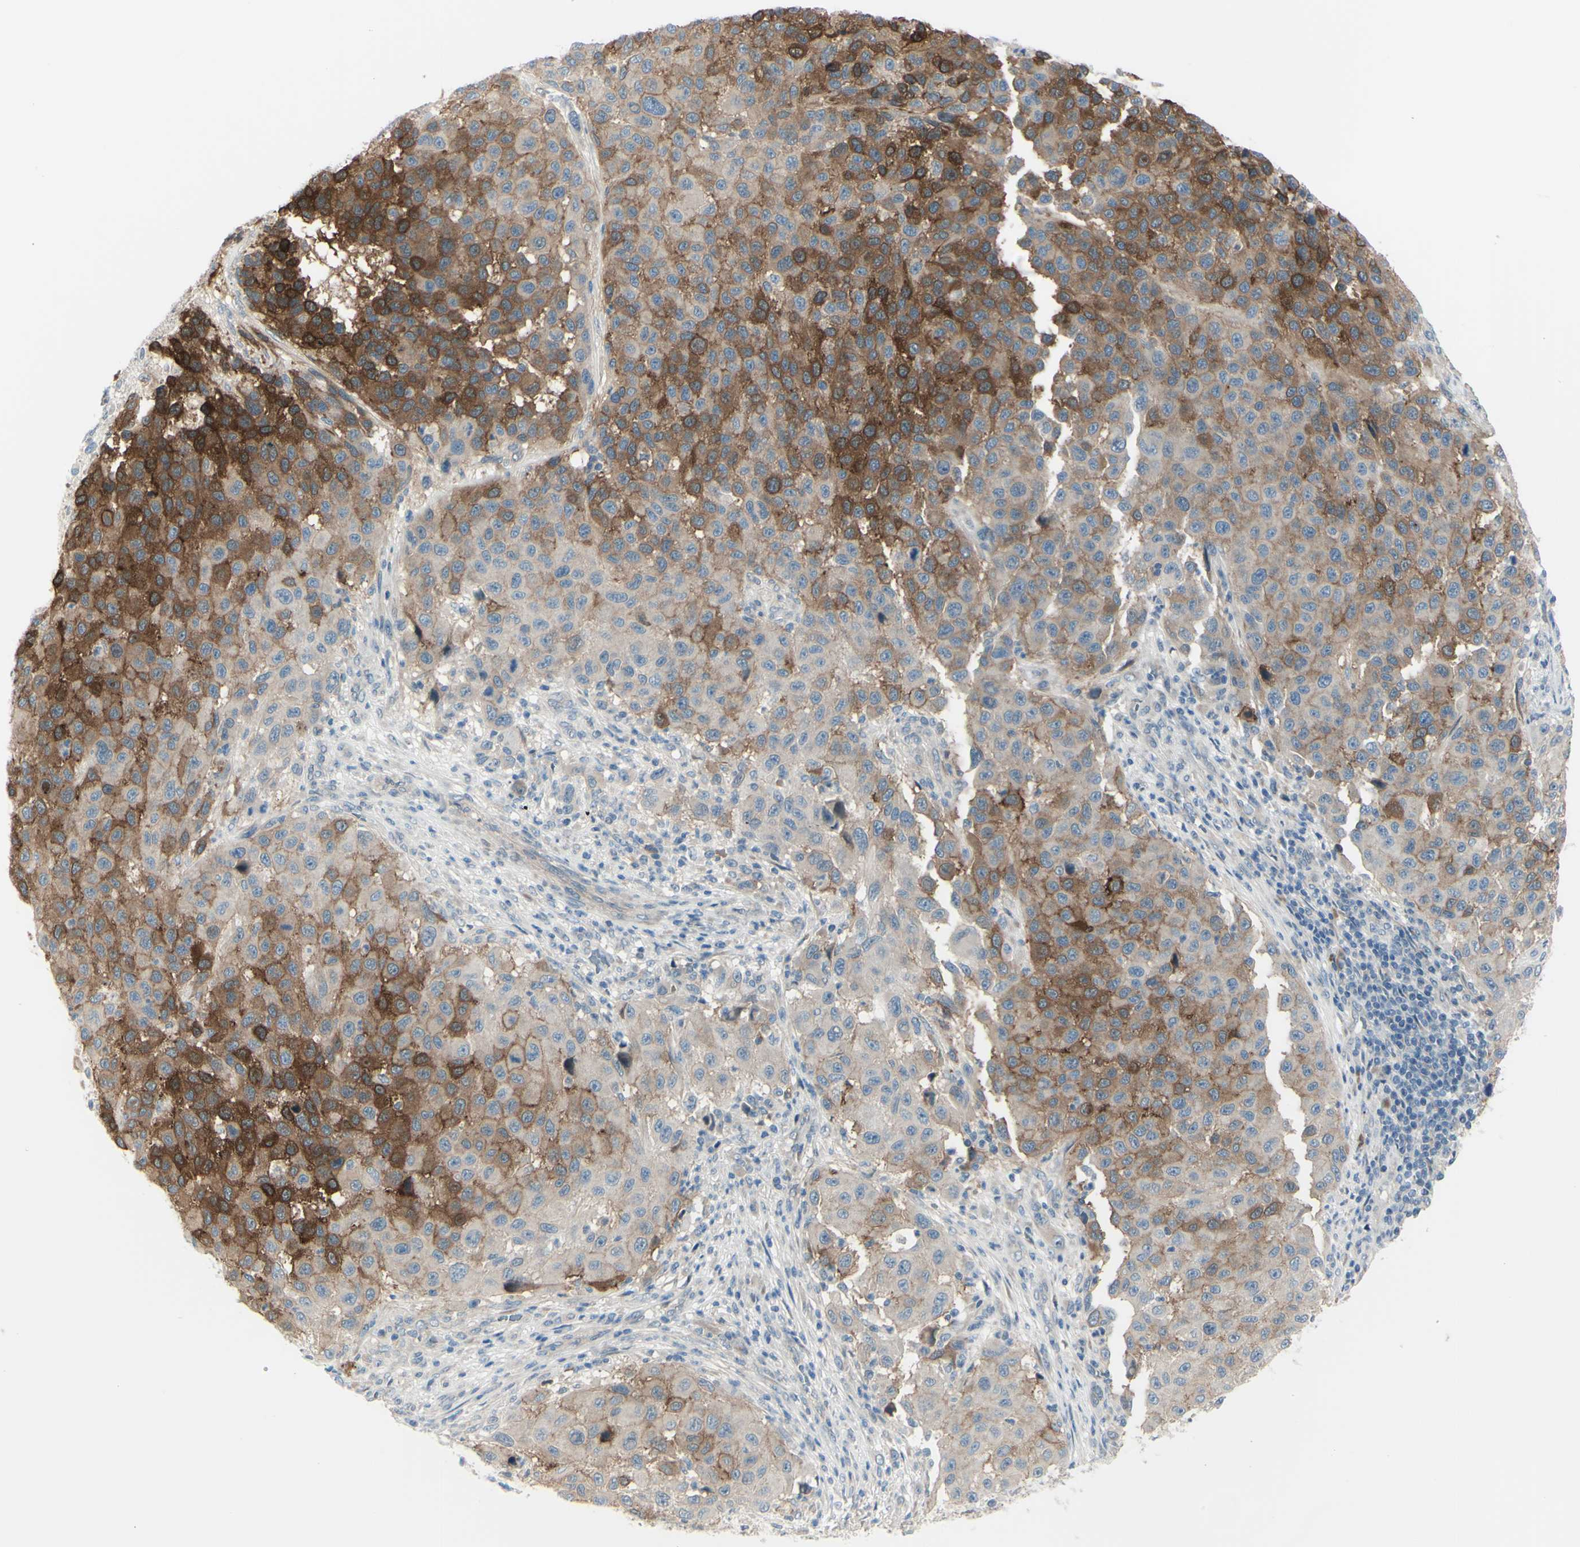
{"staining": {"intensity": "strong", "quantity": ">75%", "location": "cytoplasmic/membranous"}, "tissue": "melanoma", "cell_type": "Tumor cells", "image_type": "cancer", "snomed": [{"axis": "morphology", "description": "Malignant melanoma, Metastatic site"}, {"axis": "topography", "description": "Lymph node"}], "caption": "Immunohistochemistry (IHC) micrograph of neoplastic tissue: human melanoma stained using IHC demonstrates high levels of strong protein expression localized specifically in the cytoplasmic/membranous of tumor cells, appearing as a cytoplasmic/membranous brown color.", "gene": "LRRK1", "patient": {"sex": "male", "age": 61}}